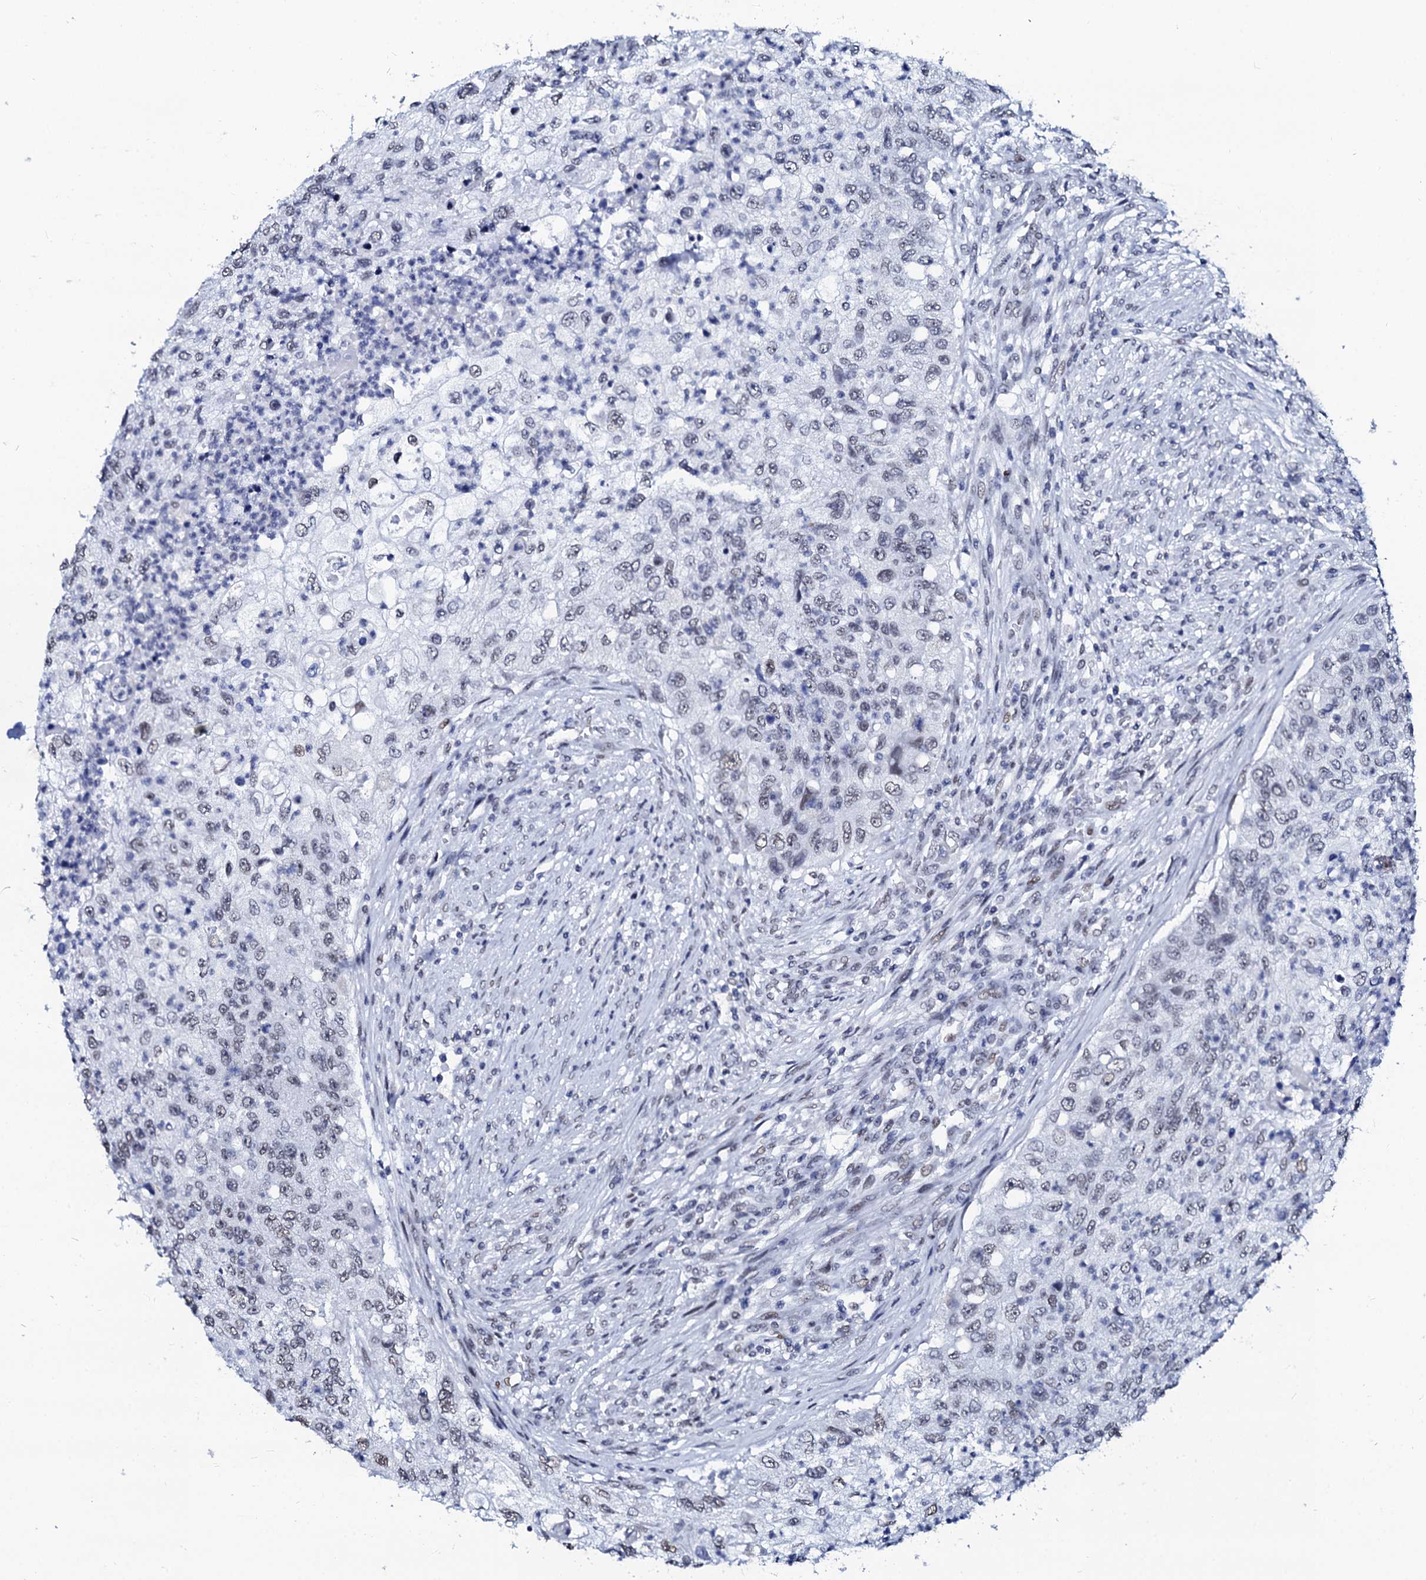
{"staining": {"intensity": "negative", "quantity": "none", "location": "none"}, "tissue": "urothelial cancer", "cell_type": "Tumor cells", "image_type": "cancer", "snomed": [{"axis": "morphology", "description": "Urothelial carcinoma, High grade"}, {"axis": "topography", "description": "Urinary bladder"}], "caption": "A micrograph of human urothelial carcinoma (high-grade) is negative for staining in tumor cells.", "gene": "SPATA19", "patient": {"sex": "female", "age": 60}}